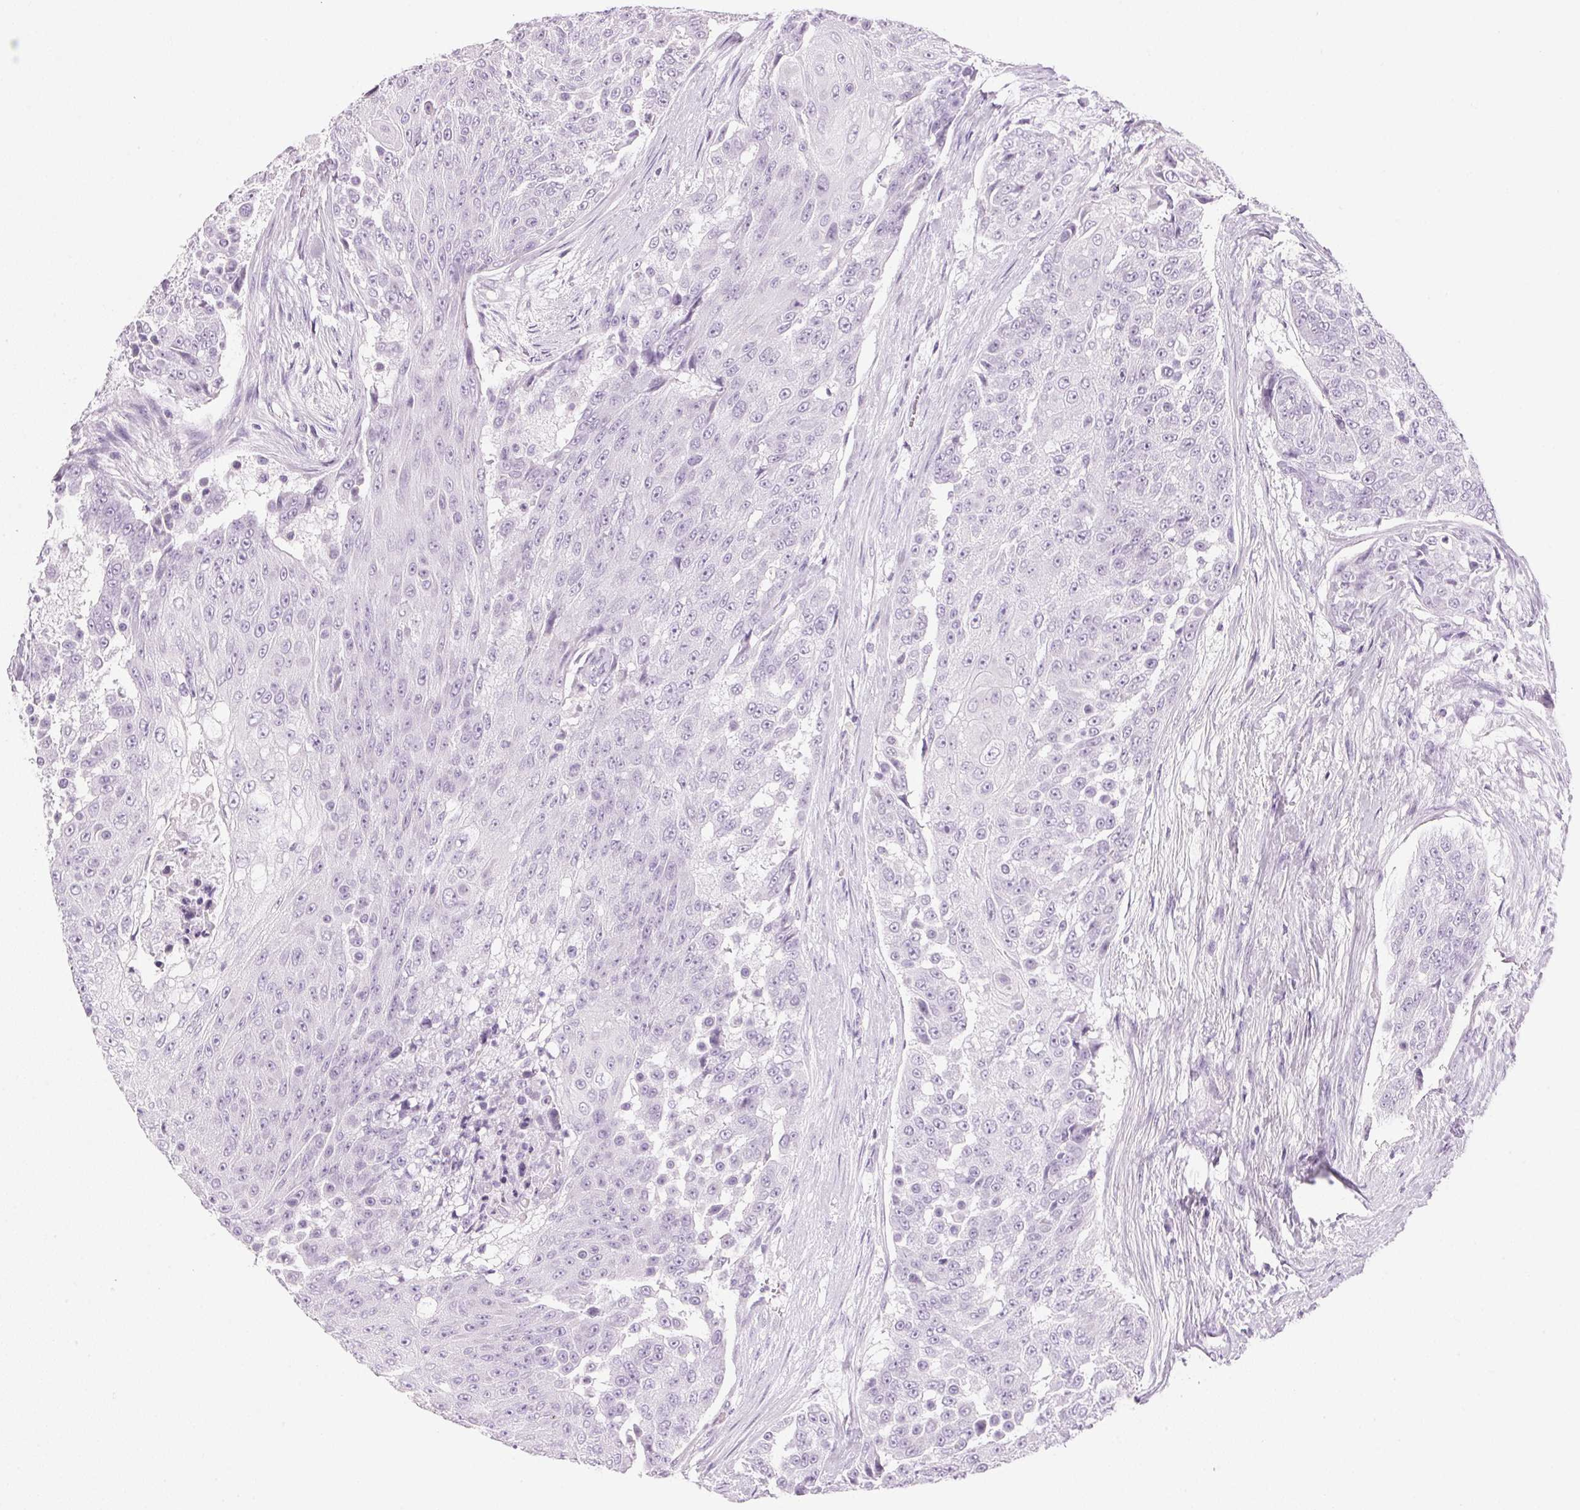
{"staining": {"intensity": "negative", "quantity": "none", "location": "none"}, "tissue": "urothelial cancer", "cell_type": "Tumor cells", "image_type": "cancer", "snomed": [{"axis": "morphology", "description": "Urothelial carcinoma, High grade"}, {"axis": "topography", "description": "Urinary bladder"}], "caption": "Urothelial cancer was stained to show a protein in brown. There is no significant staining in tumor cells. (Immunohistochemistry, brightfield microscopy, high magnification).", "gene": "IGFBP1", "patient": {"sex": "female", "age": 63}}